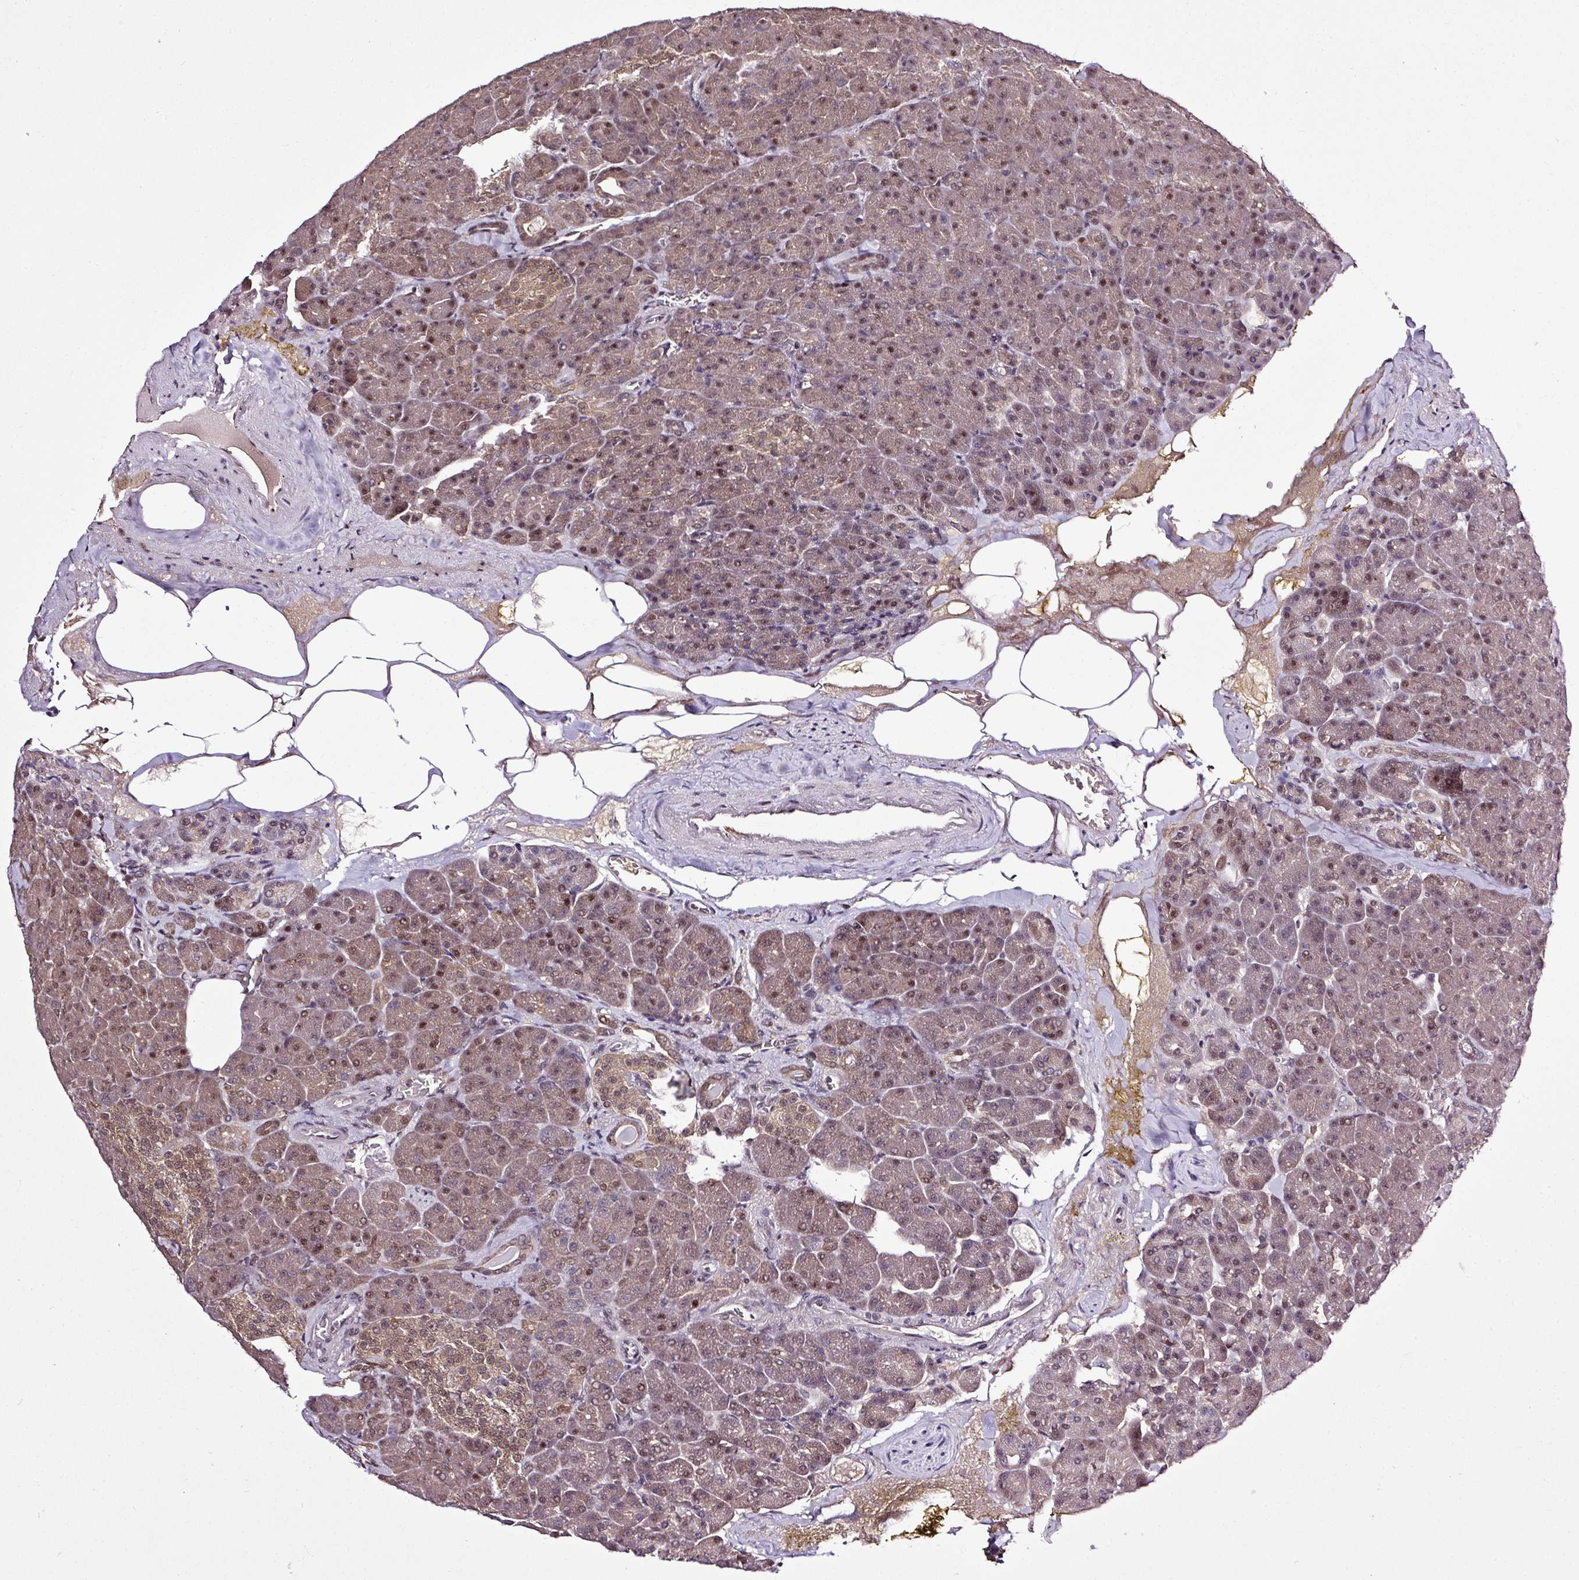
{"staining": {"intensity": "weak", "quantity": ">75%", "location": "cytoplasmic/membranous,nuclear"}, "tissue": "pancreas", "cell_type": "Exocrine glandular cells", "image_type": "normal", "snomed": [{"axis": "morphology", "description": "Normal tissue, NOS"}, {"axis": "topography", "description": "Pancreas"}], "caption": "Immunohistochemistry staining of benign pancreas, which exhibits low levels of weak cytoplasmic/membranous,nuclear expression in about >75% of exocrine glandular cells indicating weak cytoplasmic/membranous,nuclear protein expression. The staining was performed using DAB (brown) for protein detection and nuclei were counterstained in hematoxylin (blue).", "gene": "ITPKC", "patient": {"sex": "female", "age": 74}}